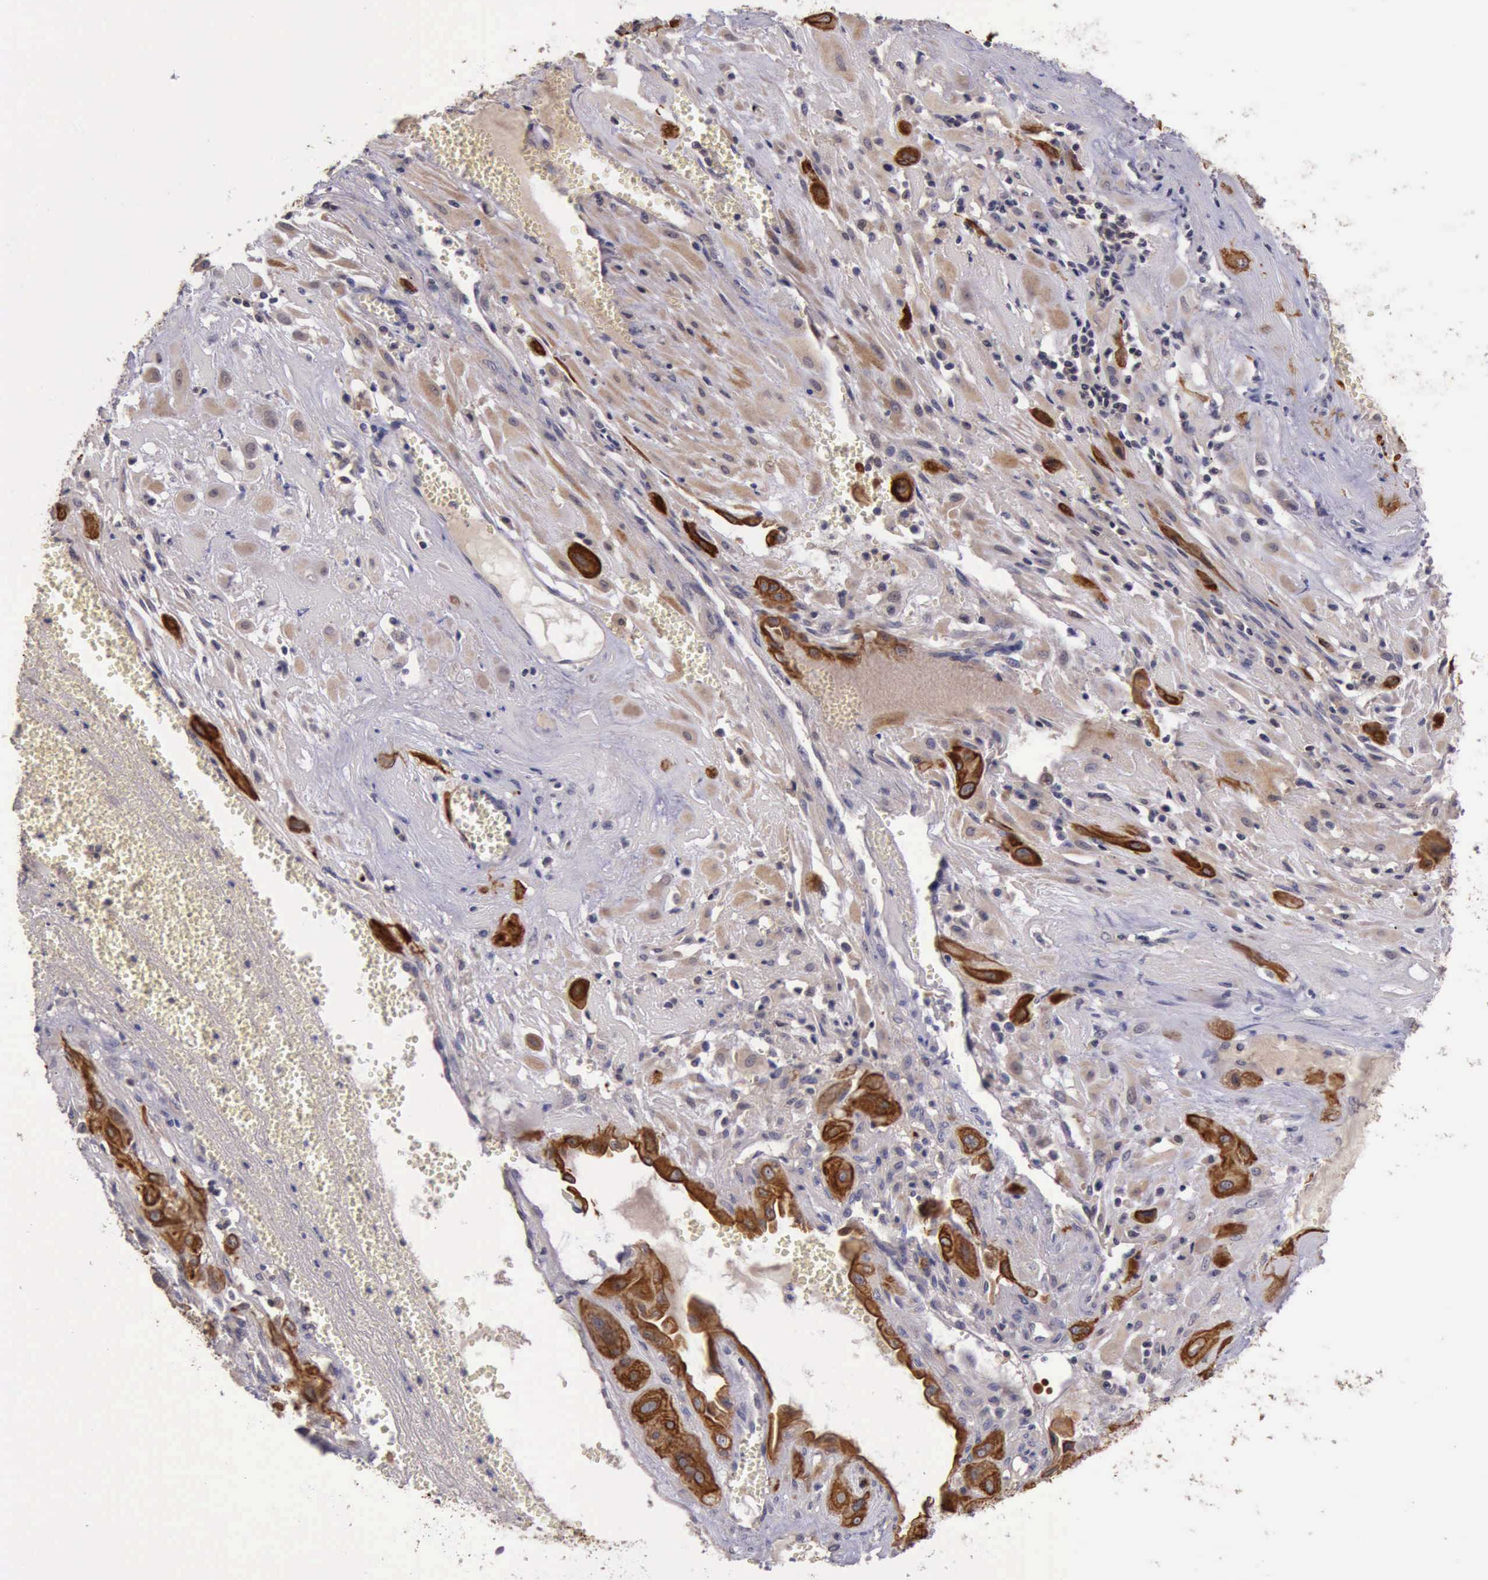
{"staining": {"intensity": "moderate", "quantity": ">75%", "location": "cytoplasmic/membranous"}, "tissue": "cervical cancer", "cell_type": "Tumor cells", "image_type": "cancer", "snomed": [{"axis": "morphology", "description": "Squamous cell carcinoma, NOS"}, {"axis": "topography", "description": "Cervix"}], "caption": "This image displays cervical squamous cell carcinoma stained with immunohistochemistry (IHC) to label a protein in brown. The cytoplasmic/membranous of tumor cells show moderate positivity for the protein. Nuclei are counter-stained blue.", "gene": "RAB39B", "patient": {"sex": "female", "age": 34}}